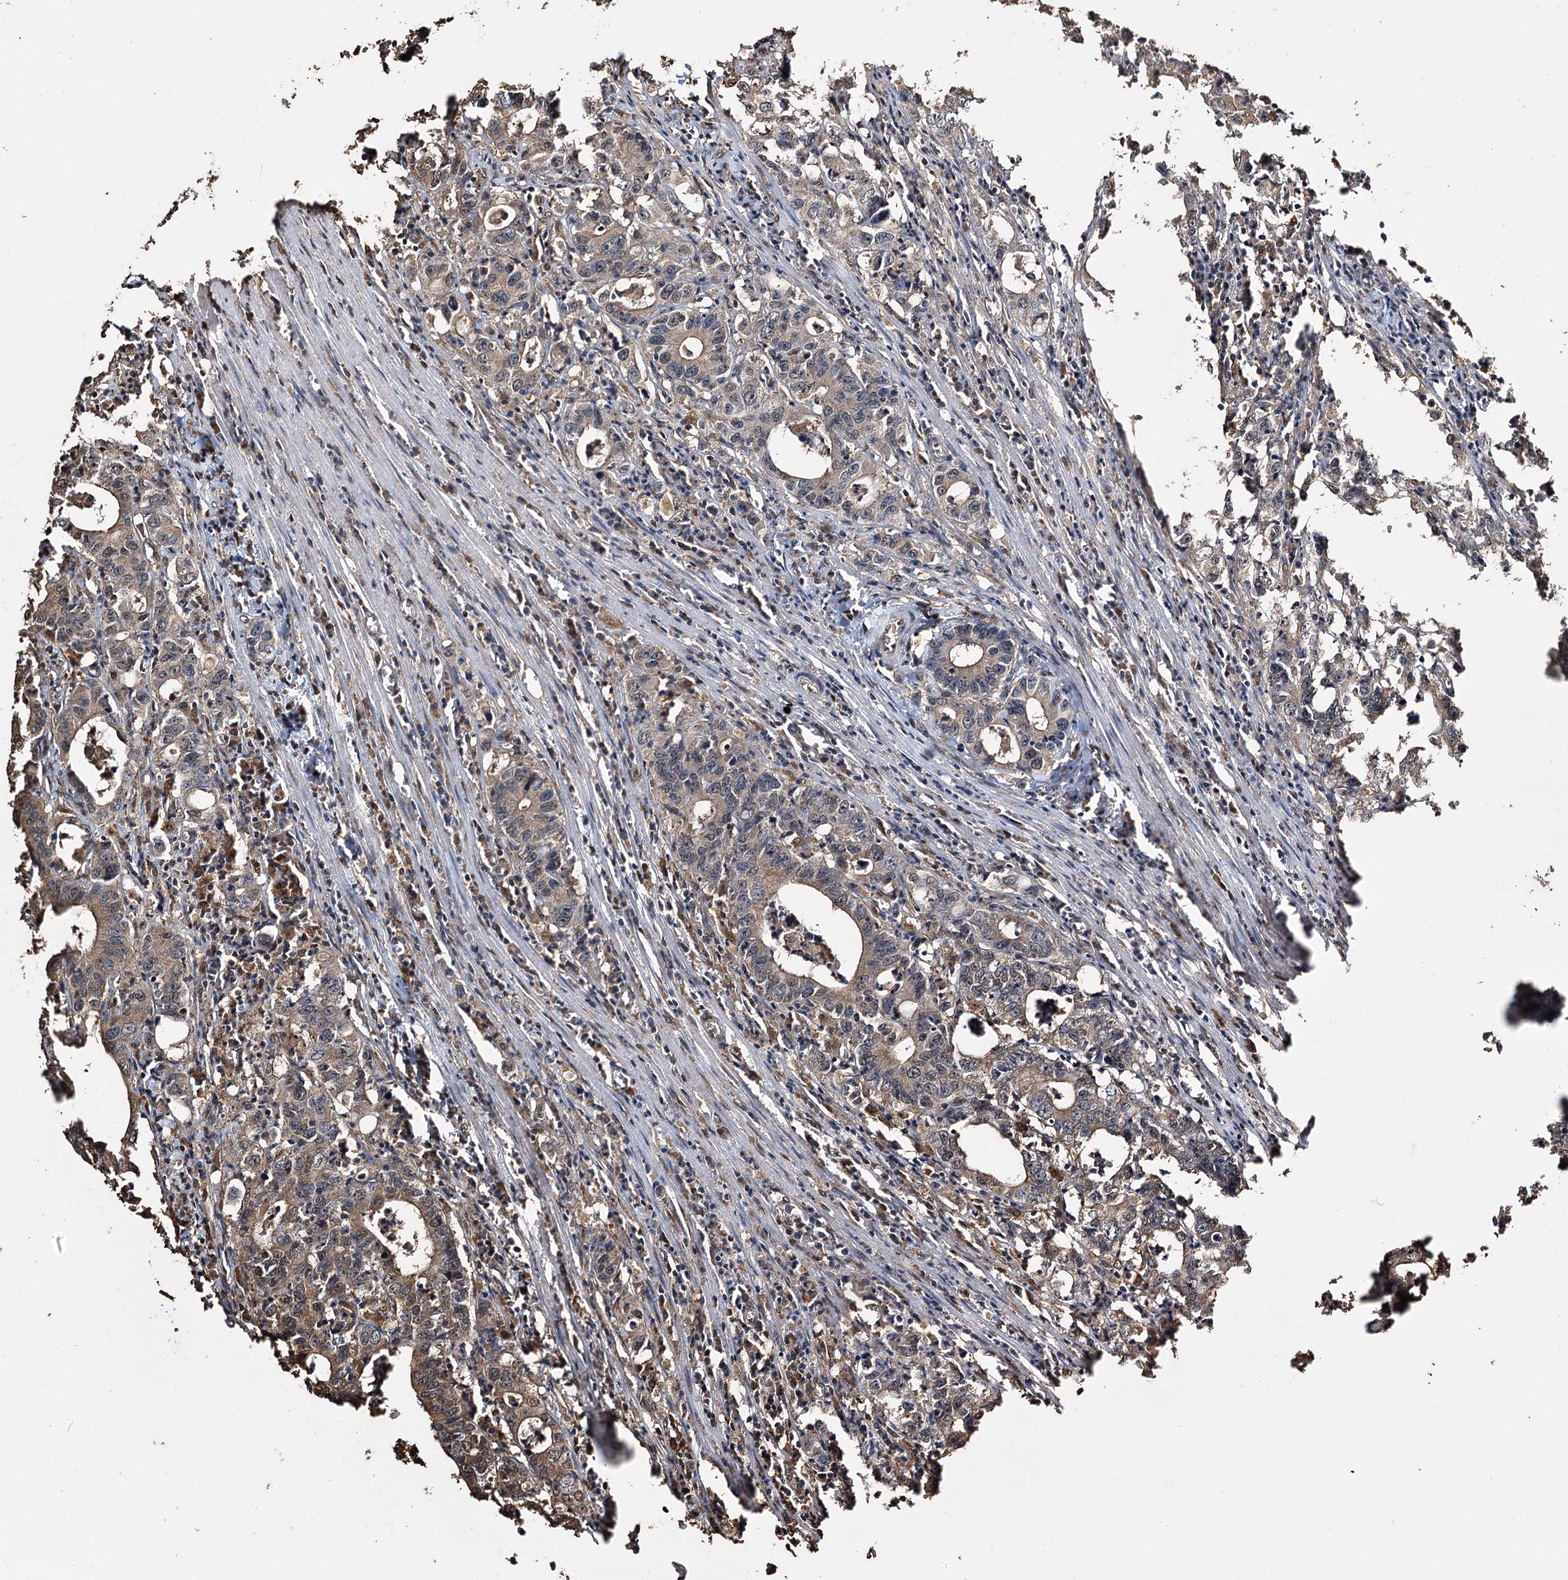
{"staining": {"intensity": "moderate", "quantity": "25%-75%", "location": "cytoplasmic/membranous"}, "tissue": "colorectal cancer", "cell_type": "Tumor cells", "image_type": "cancer", "snomed": [{"axis": "morphology", "description": "Adenocarcinoma, NOS"}, {"axis": "topography", "description": "Colon"}], "caption": "This image exhibits immunohistochemistry staining of human adenocarcinoma (colorectal), with medium moderate cytoplasmic/membranous staining in about 25%-75% of tumor cells.", "gene": "PLCH1", "patient": {"sex": "female", "age": 75}}